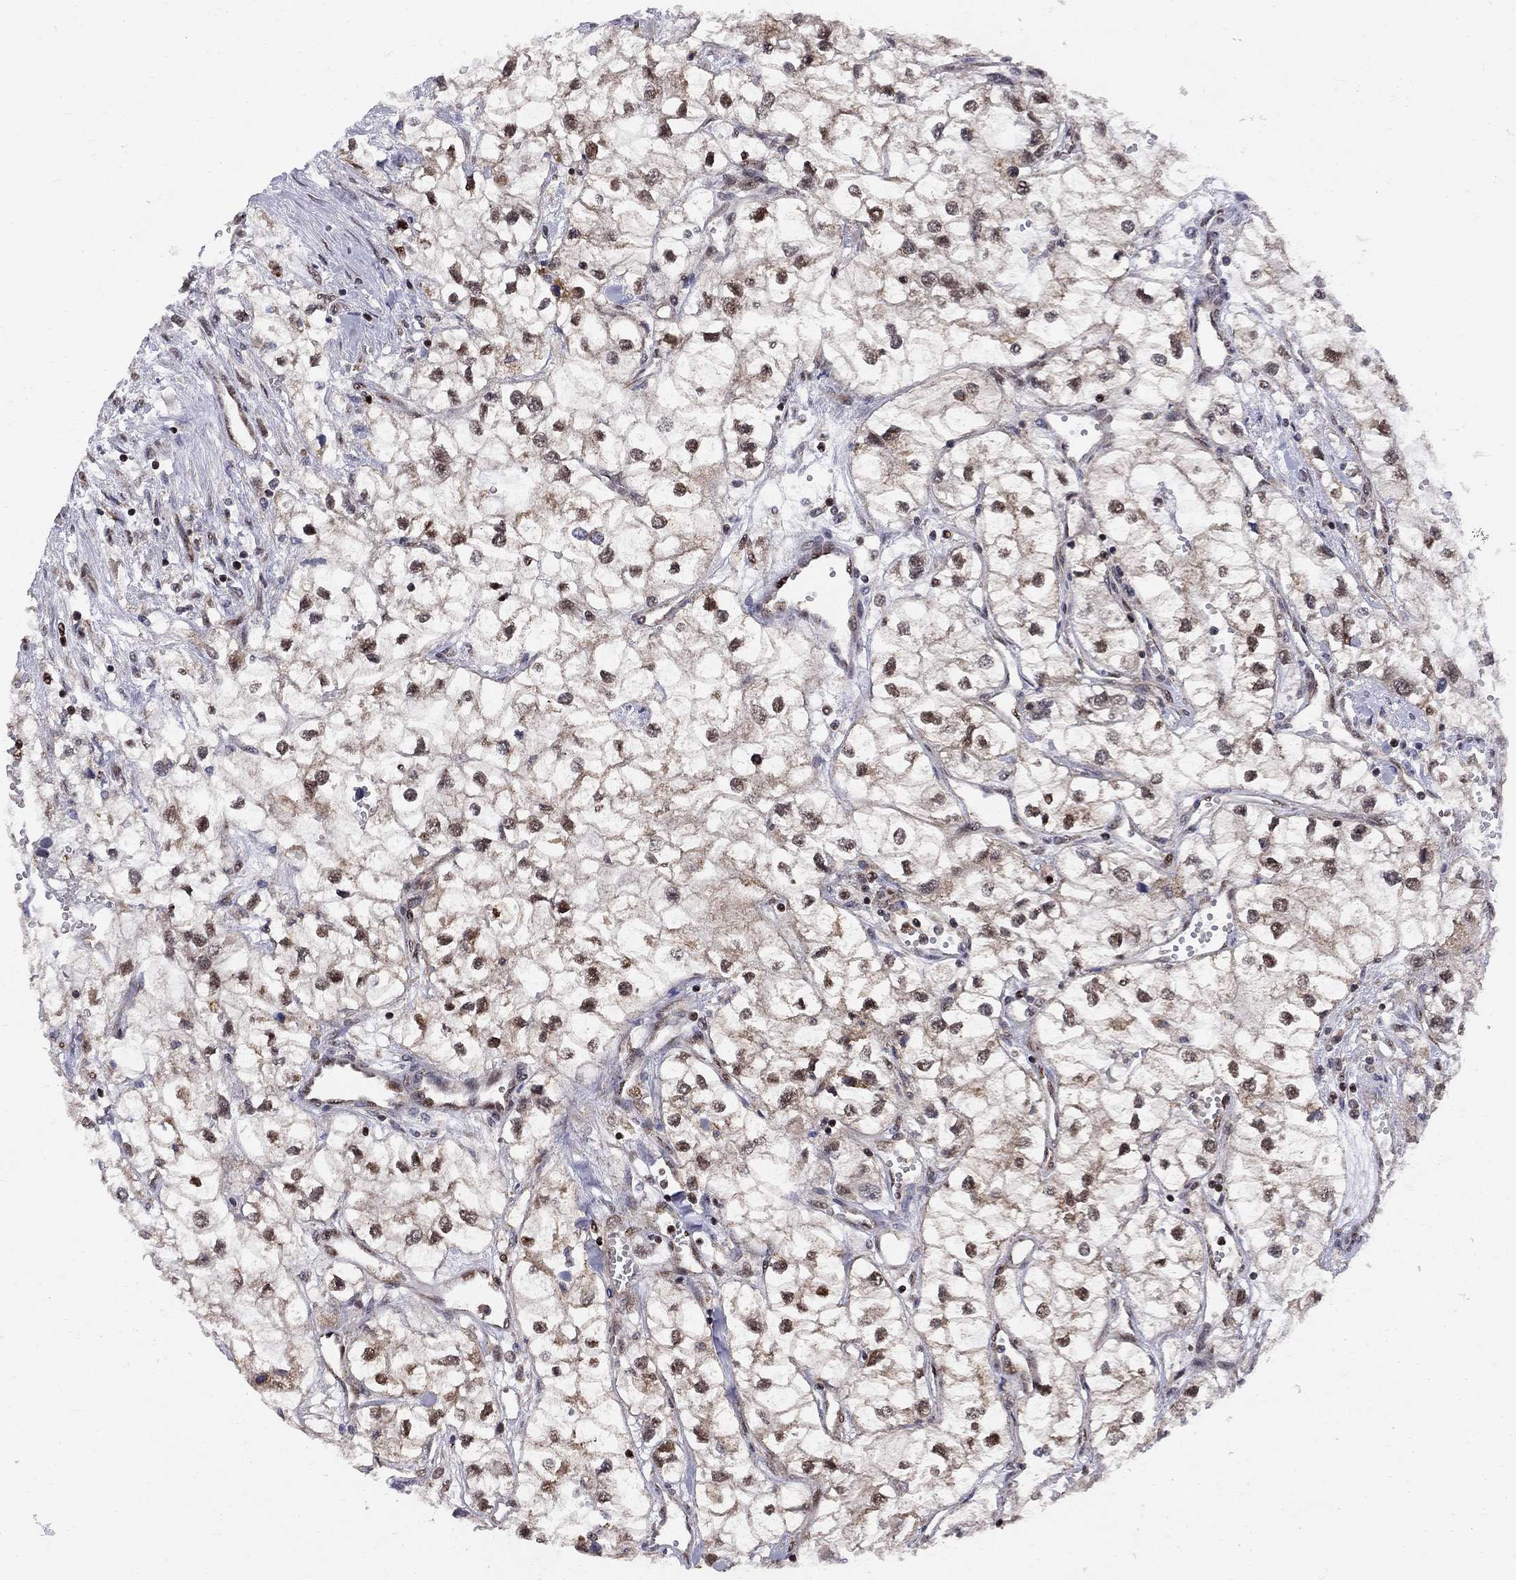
{"staining": {"intensity": "strong", "quantity": "25%-75%", "location": "nuclear"}, "tissue": "renal cancer", "cell_type": "Tumor cells", "image_type": "cancer", "snomed": [{"axis": "morphology", "description": "Adenocarcinoma, NOS"}, {"axis": "topography", "description": "Kidney"}], "caption": "An image of renal cancer stained for a protein reveals strong nuclear brown staining in tumor cells.", "gene": "ELOB", "patient": {"sex": "male", "age": 59}}